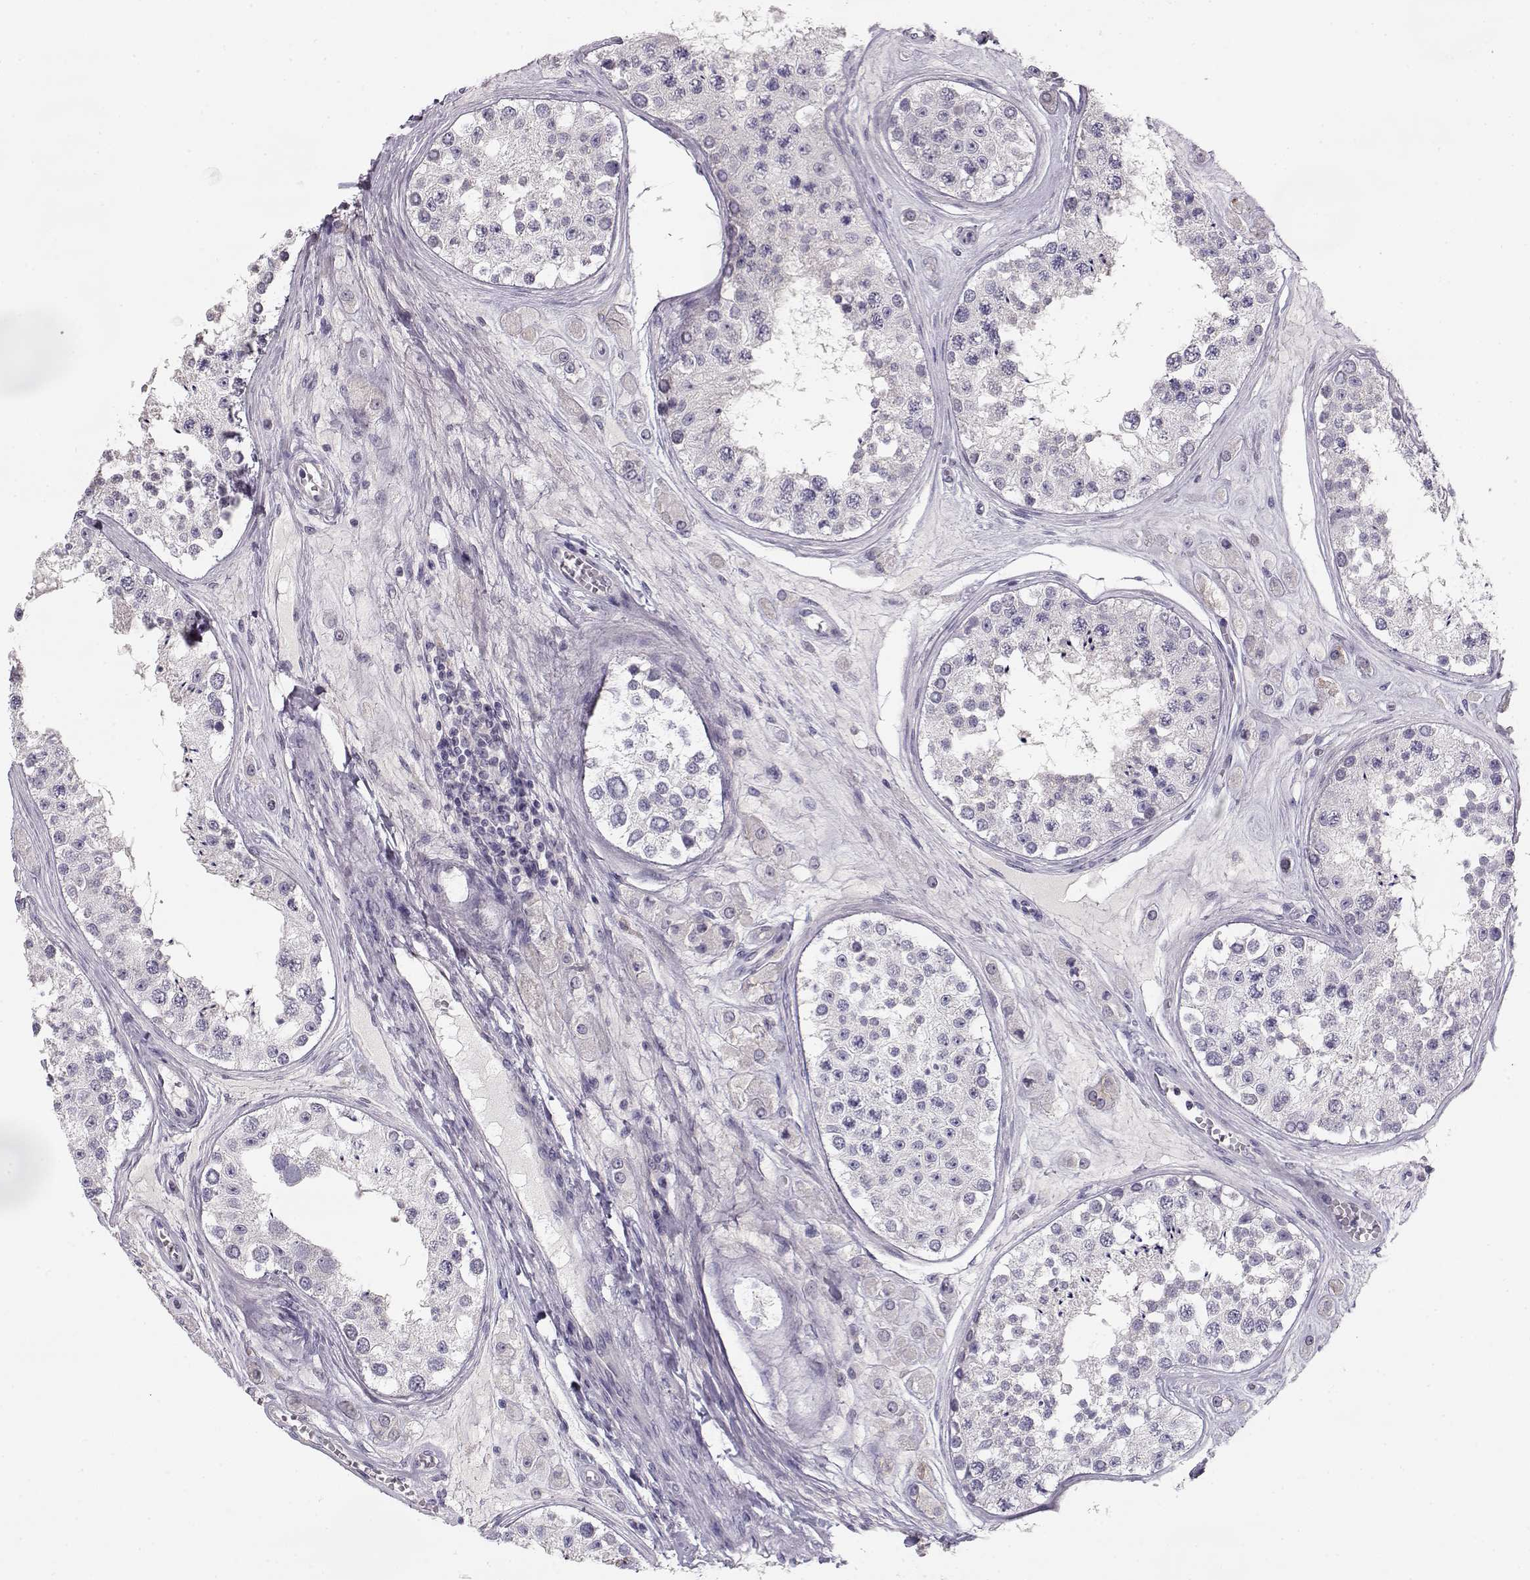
{"staining": {"intensity": "negative", "quantity": "none", "location": "none"}, "tissue": "testis", "cell_type": "Cells in seminiferous ducts", "image_type": "normal", "snomed": [{"axis": "morphology", "description": "Normal tissue, NOS"}, {"axis": "topography", "description": "Testis"}], "caption": "IHC photomicrograph of unremarkable testis: testis stained with DAB (3,3'-diaminobenzidine) demonstrates no significant protein staining in cells in seminiferous ducts. (Stains: DAB immunohistochemistry with hematoxylin counter stain, Microscopy: brightfield microscopy at high magnification).", "gene": "GRK1", "patient": {"sex": "male", "age": 25}}